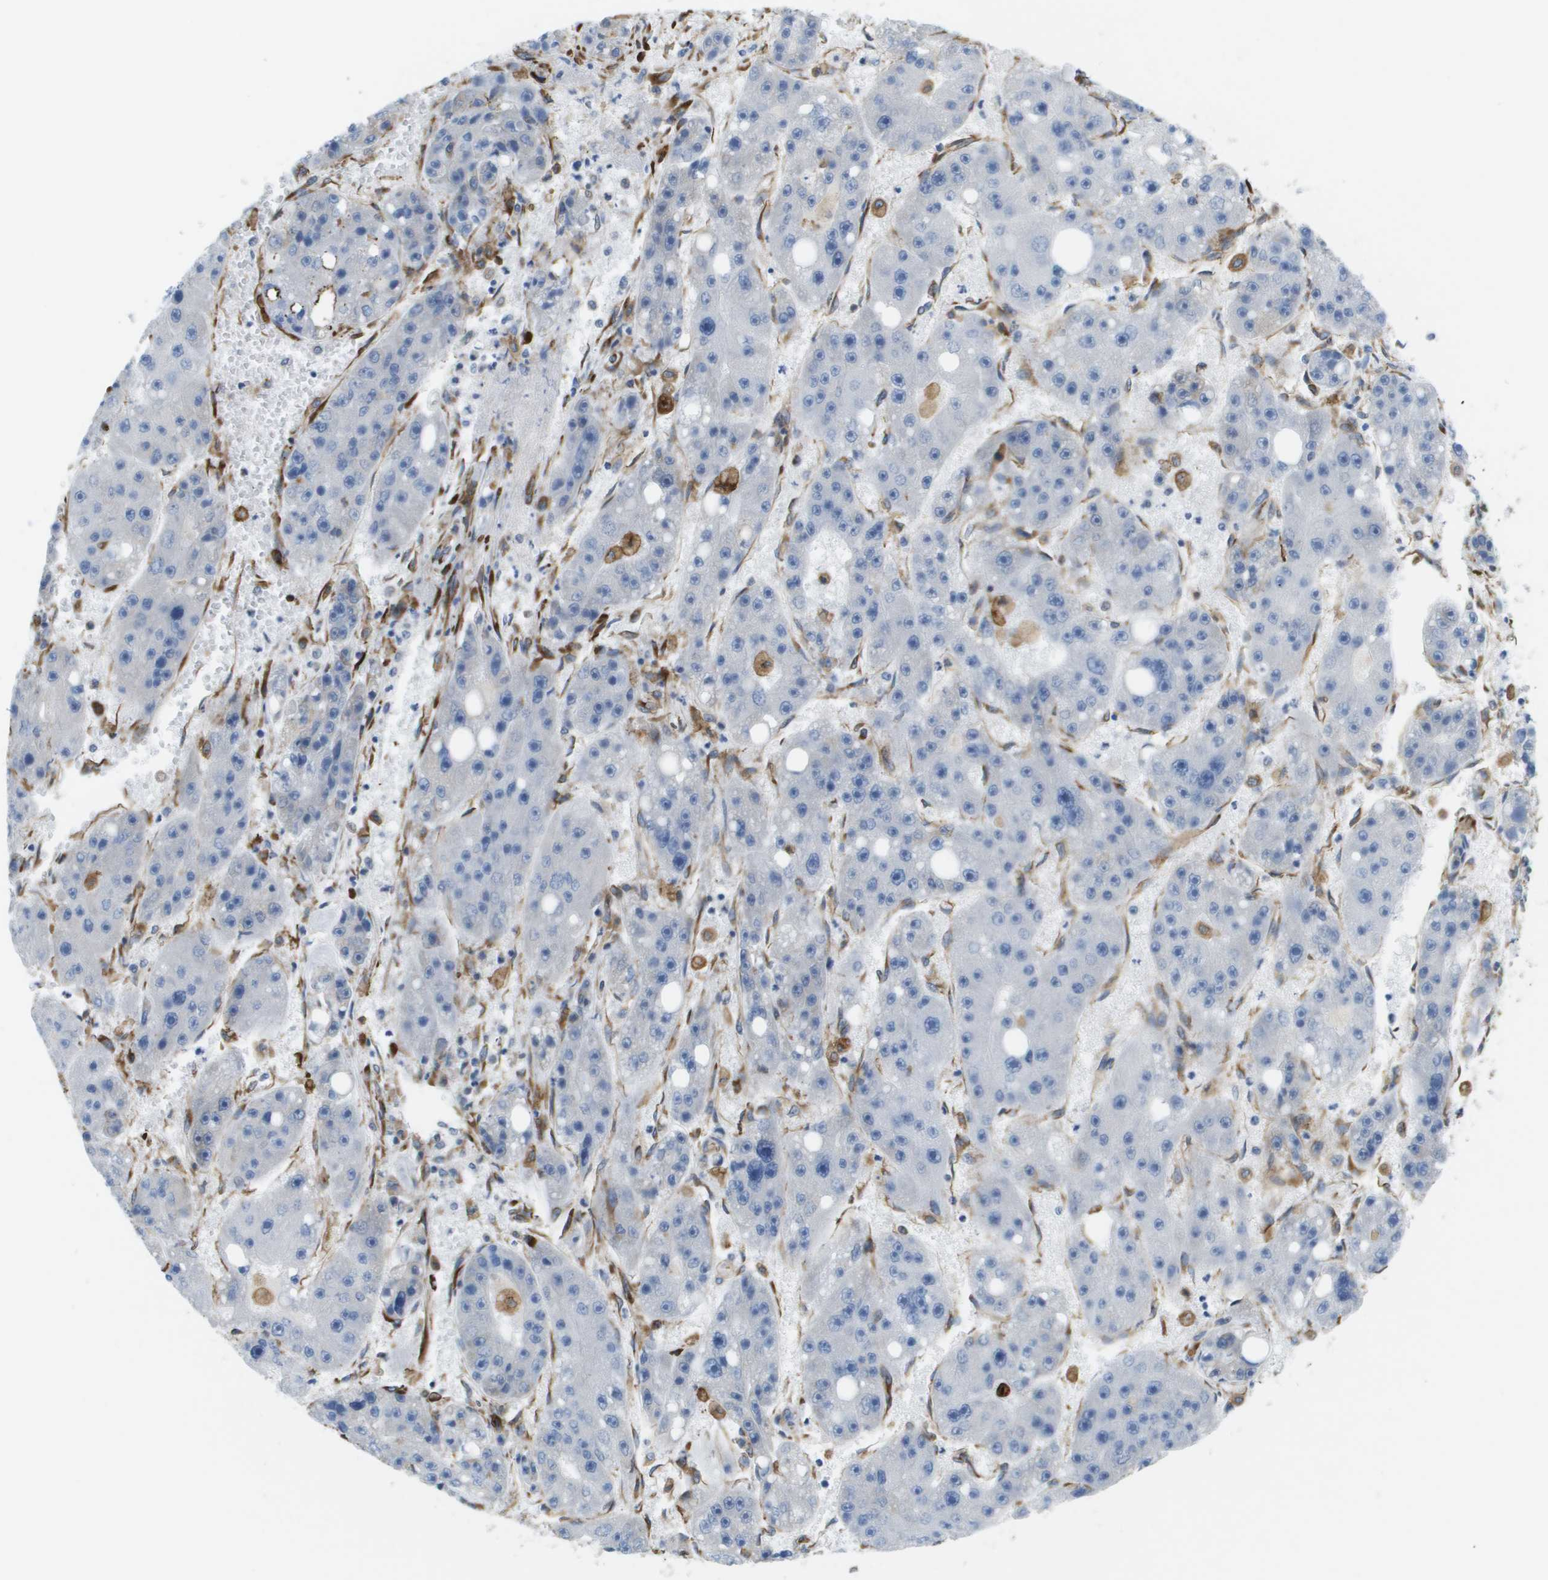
{"staining": {"intensity": "negative", "quantity": "none", "location": "none"}, "tissue": "liver cancer", "cell_type": "Tumor cells", "image_type": "cancer", "snomed": [{"axis": "morphology", "description": "Carcinoma, Hepatocellular, NOS"}, {"axis": "topography", "description": "Liver"}], "caption": "DAB (3,3'-diaminobenzidine) immunohistochemical staining of hepatocellular carcinoma (liver) shows no significant expression in tumor cells. (Immunohistochemistry (ihc), brightfield microscopy, high magnification).", "gene": "ST3GAL2", "patient": {"sex": "female", "age": 61}}